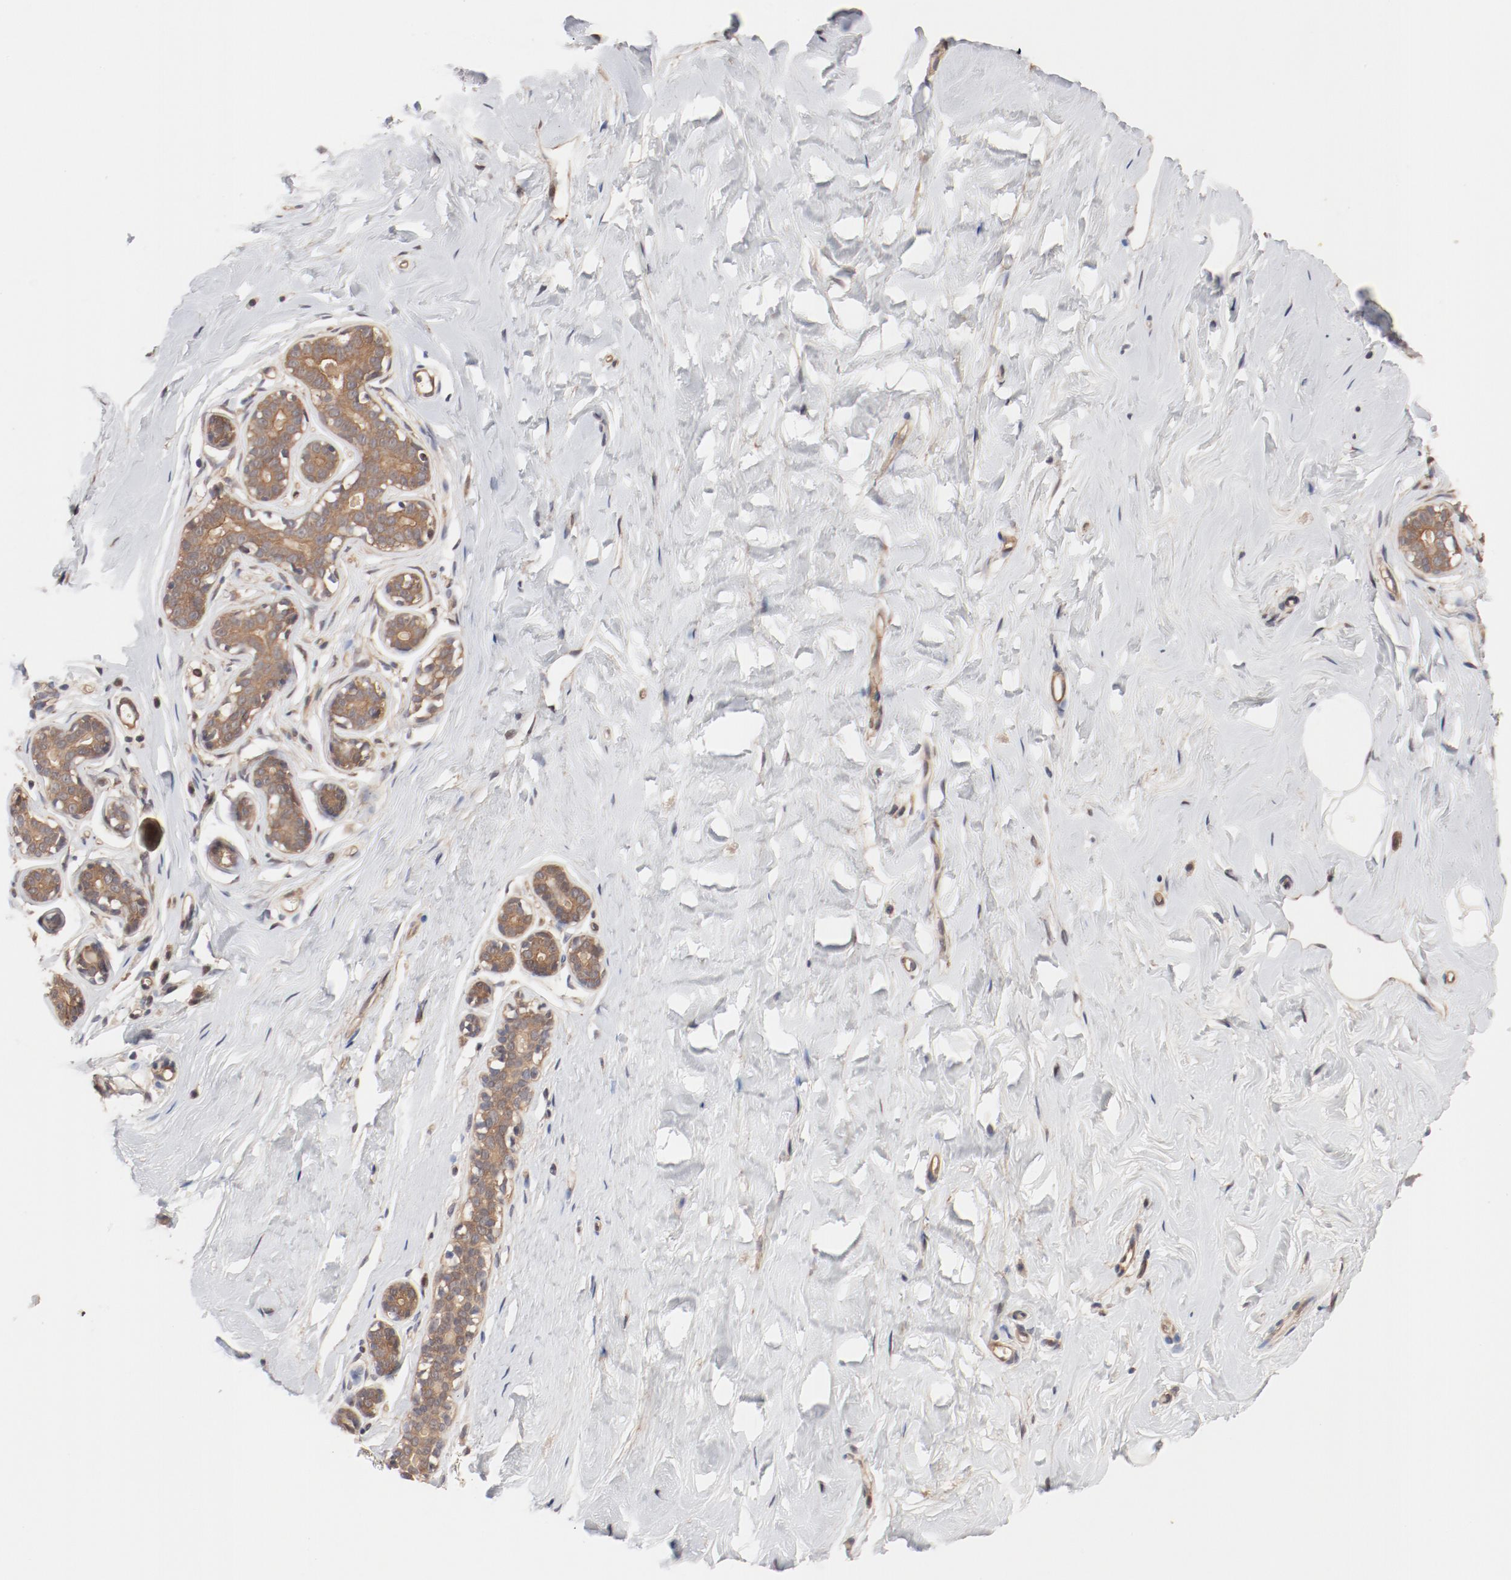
{"staining": {"intensity": "negative", "quantity": "none", "location": "none"}, "tissue": "breast", "cell_type": "Adipocytes", "image_type": "normal", "snomed": [{"axis": "morphology", "description": "Normal tissue, NOS"}, {"axis": "topography", "description": "Breast"}], "caption": "Adipocytes show no significant staining in normal breast.", "gene": "PITPNM2", "patient": {"sex": "female", "age": 23}}